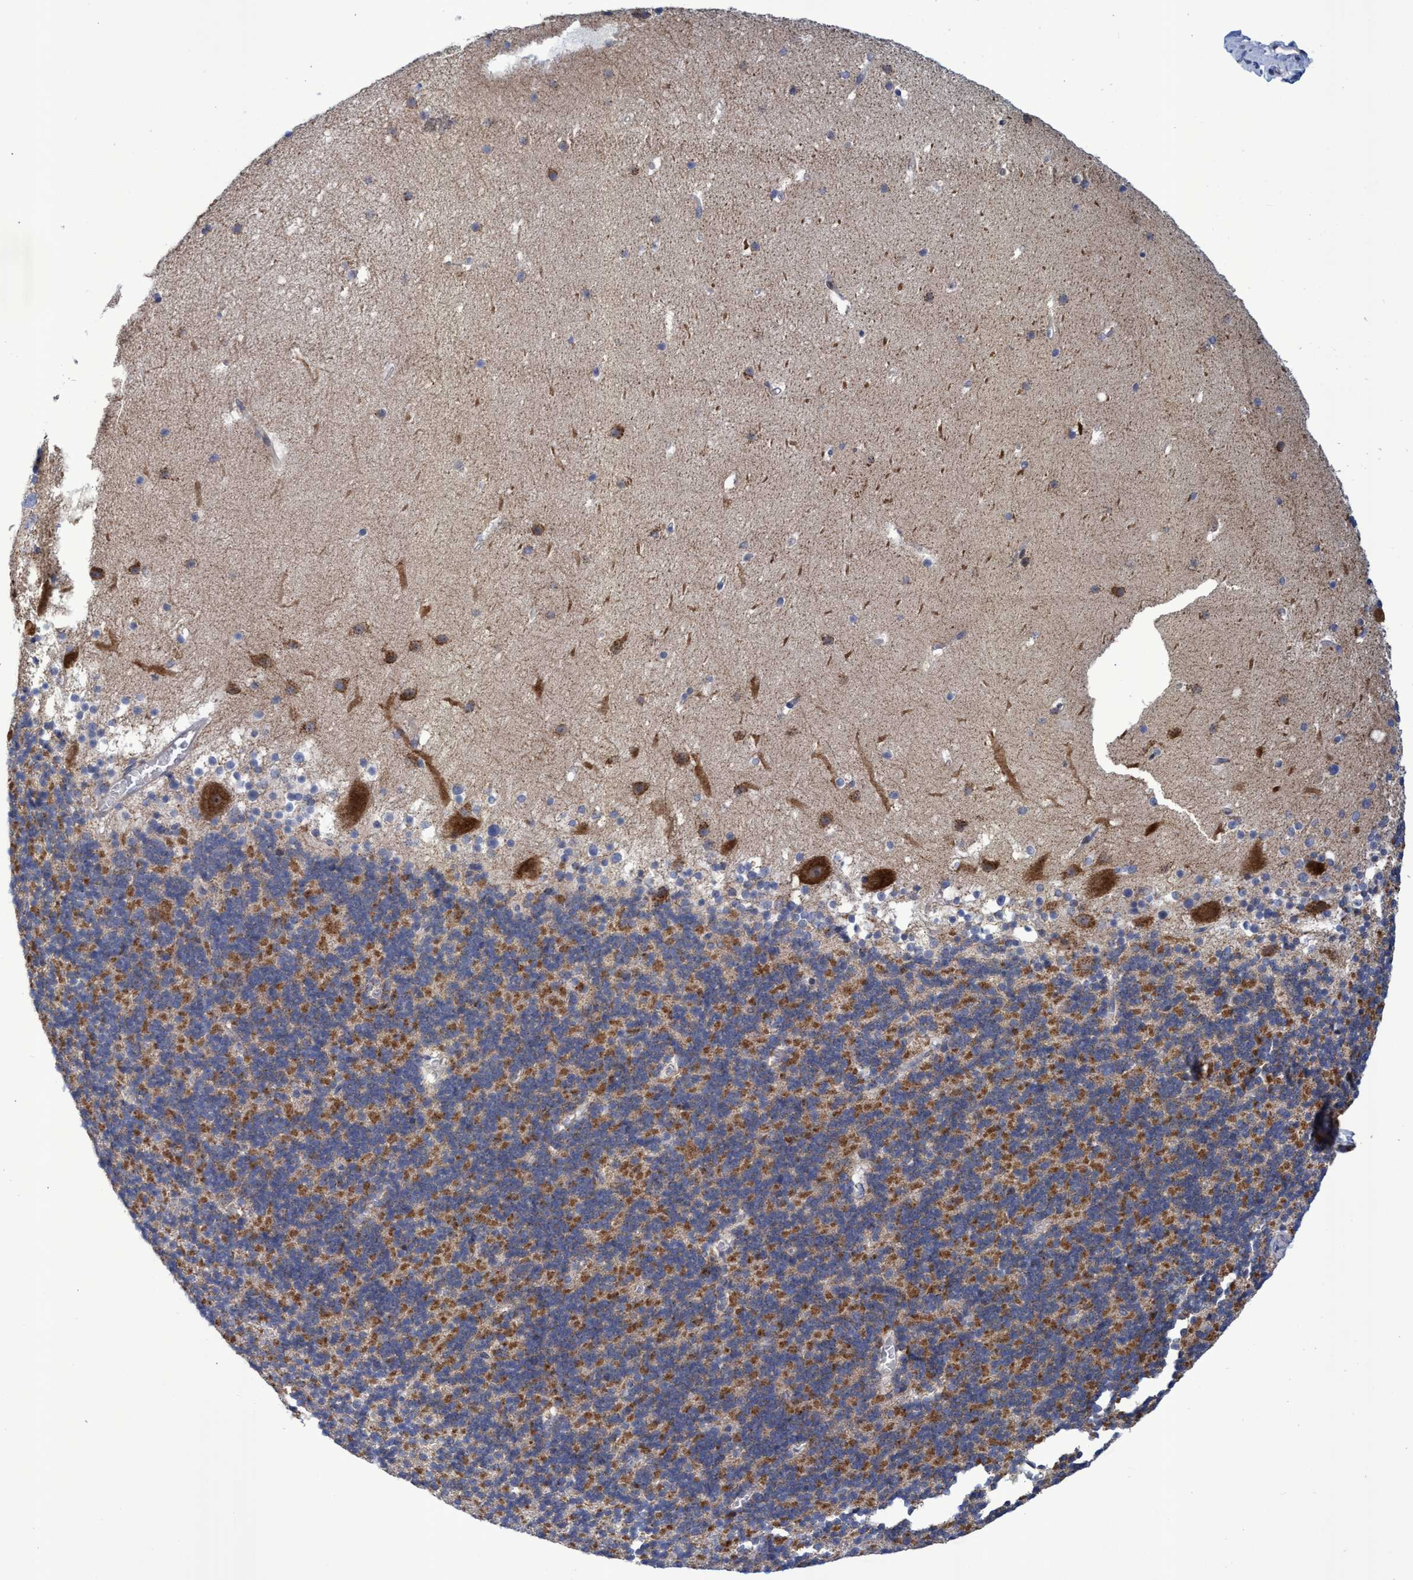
{"staining": {"intensity": "moderate", "quantity": ">75%", "location": "cytoplasmic/membranous"}, "tissue": "cerebellum", "cell_type": "Cells in granular layer", "image_type": "normal", "snomed": [{"axis": "morphology", "description": "Normal tissue, NOS"}, {"axis": "topography", "description": "Cerebellum"}], "caption": "Immunohistochemical staining of benign human cerebellum displays >75% levels of moderate cytoplasmic/membranous protein positivity in approximately >75% of cells in granular layer.", "gene": "NAT16", "patient": {"sex": "male", "age": 45}}